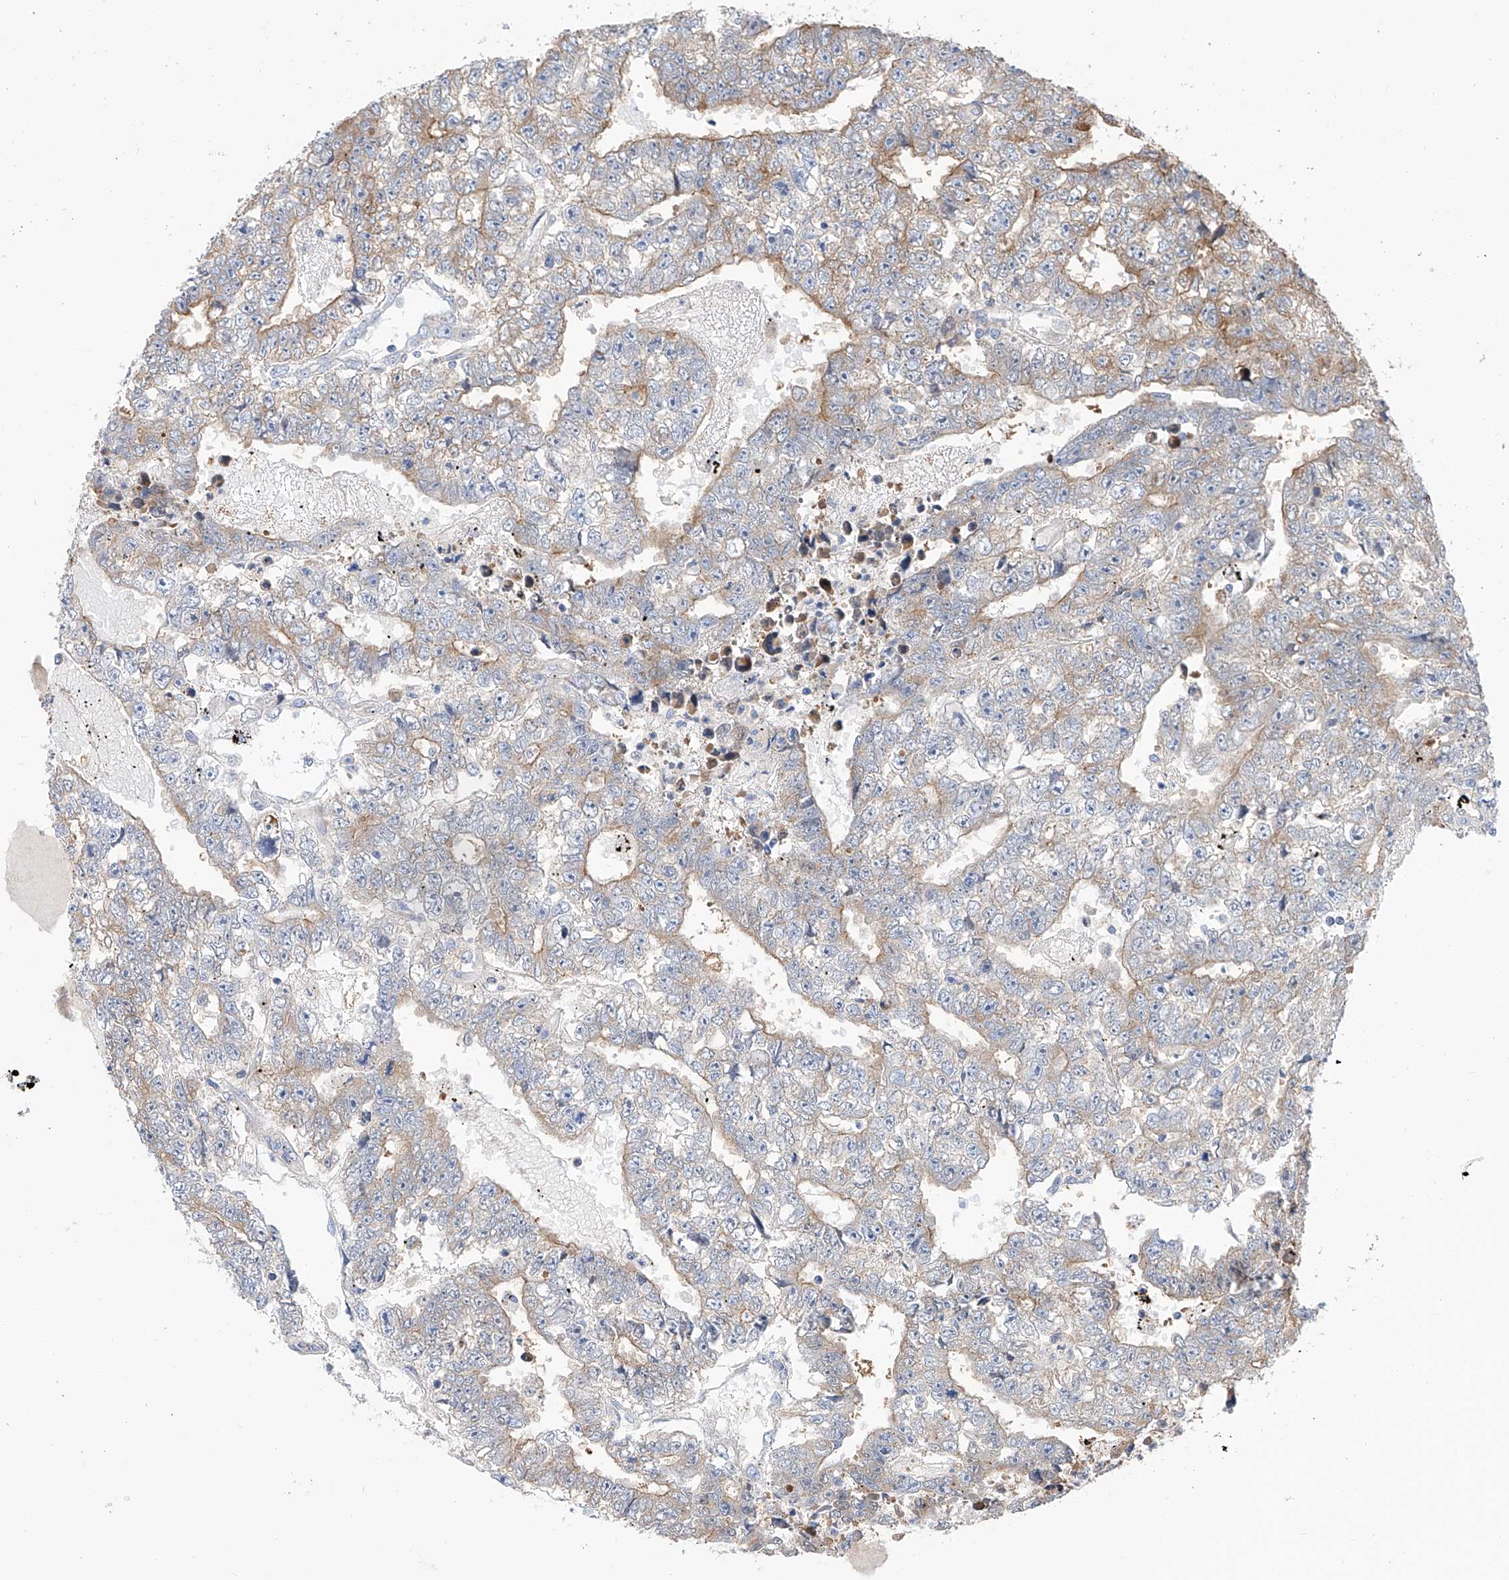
{"staining": {"intensity": "weak", "quantity": "25%-75%", "location": "cytoplasmic/membranous"}, "tissue": "testis cancer", "cell_type": "Tumor cells", "image_type": "cancer", "snomed": [{"axis": "morphology", "description": "Carcinoma, Embryonal, NOS"}, {"axis": "topography", "description": "Testis"}], "caption": "Protein positivity by IHC shows weak cytoplasmic/membranous expression in approximately 25%-75% of tumor cells in embryonal carcinoma (testis).", "gene": "SLC22A7", "patient": {"sex": "male", "age": 25}}